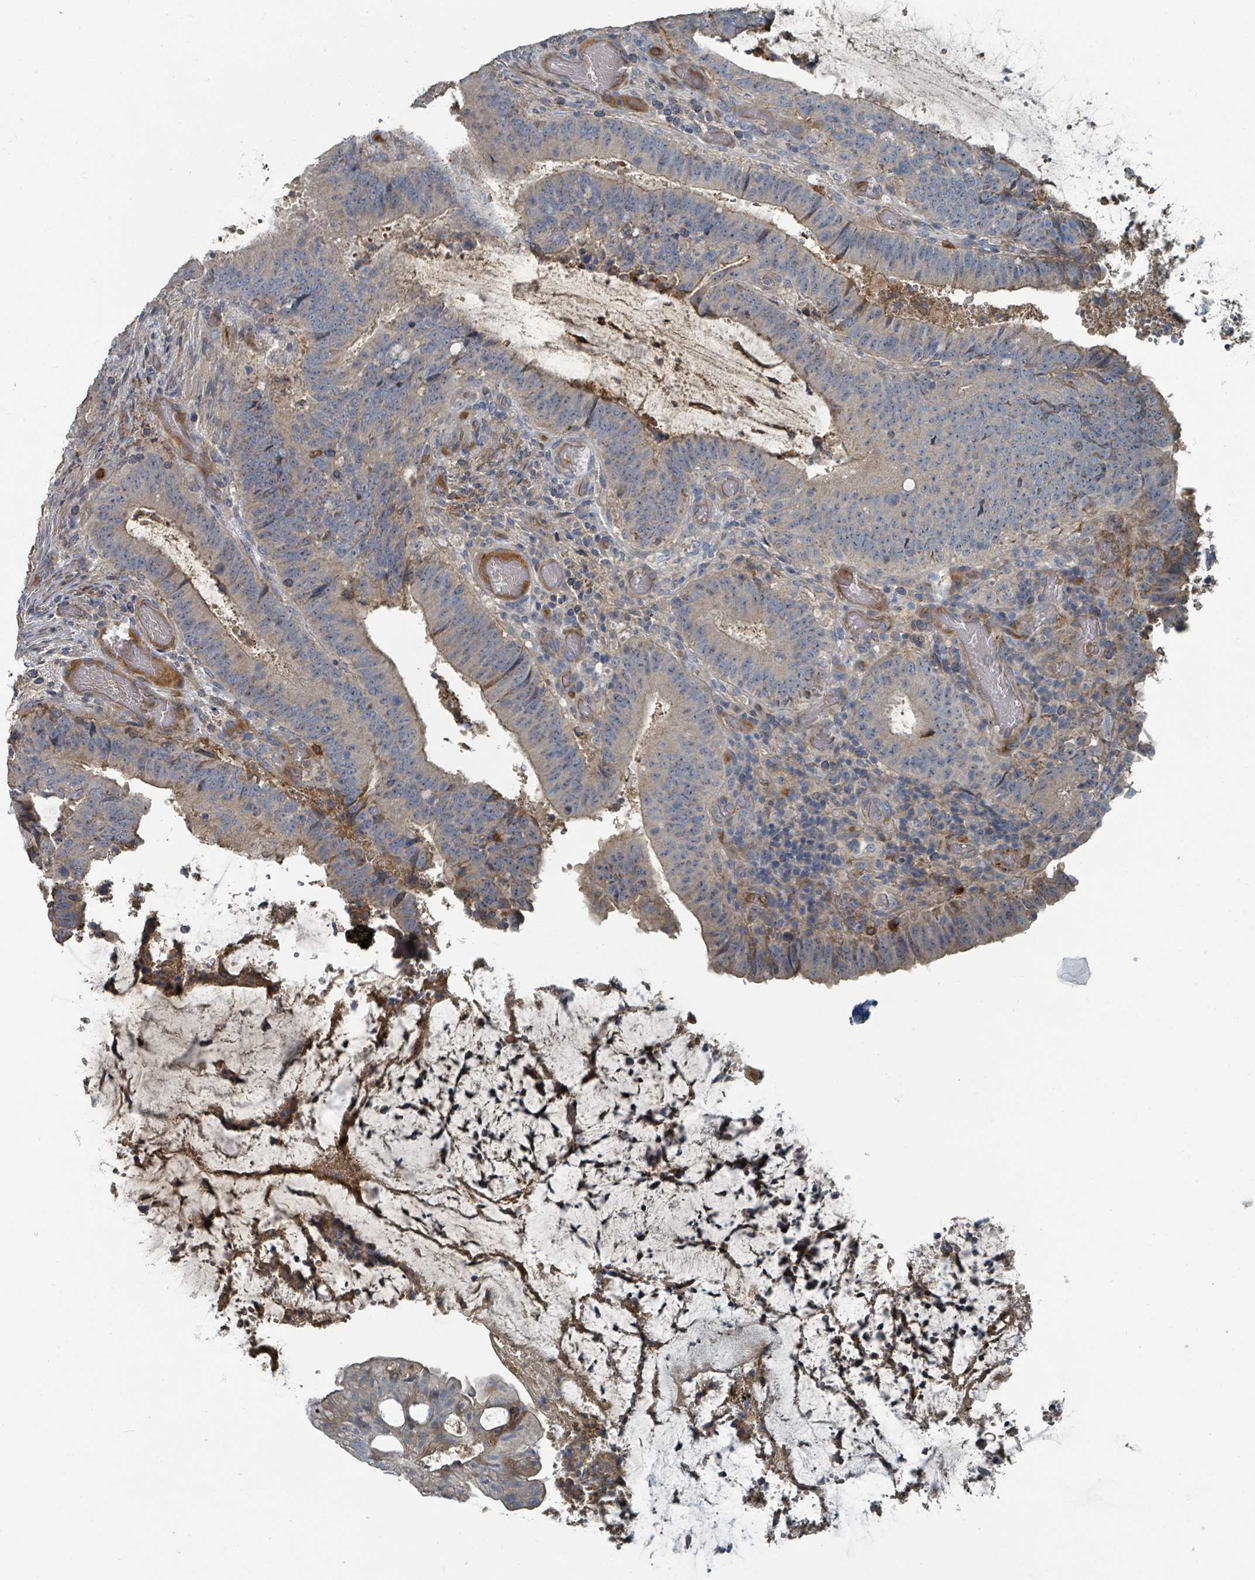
{"staining": {"intensity": "weak", "quantity": "<25%", "location": "cytoplasmic/membranous"}, "tissue": "colorectal cancer", "cell_type": "Tumor cells", "image_type": "cancer", "snomed": [{"axis": "morphology", "description": "Adenocarcinoma, NOS"}, {"axis": "topography", "description": "Colon"}], "caption": "High magnification brightfield microscopy of adenocarcinoma (colorectal) stained with DAB (3,3'-diaminobenzidine) (brown) and counterstained with hematoxylin (blue): tumor cells show no significant expression.", "gene": "SLC44A5", "patient": {"sex": "female", "age": 43}}